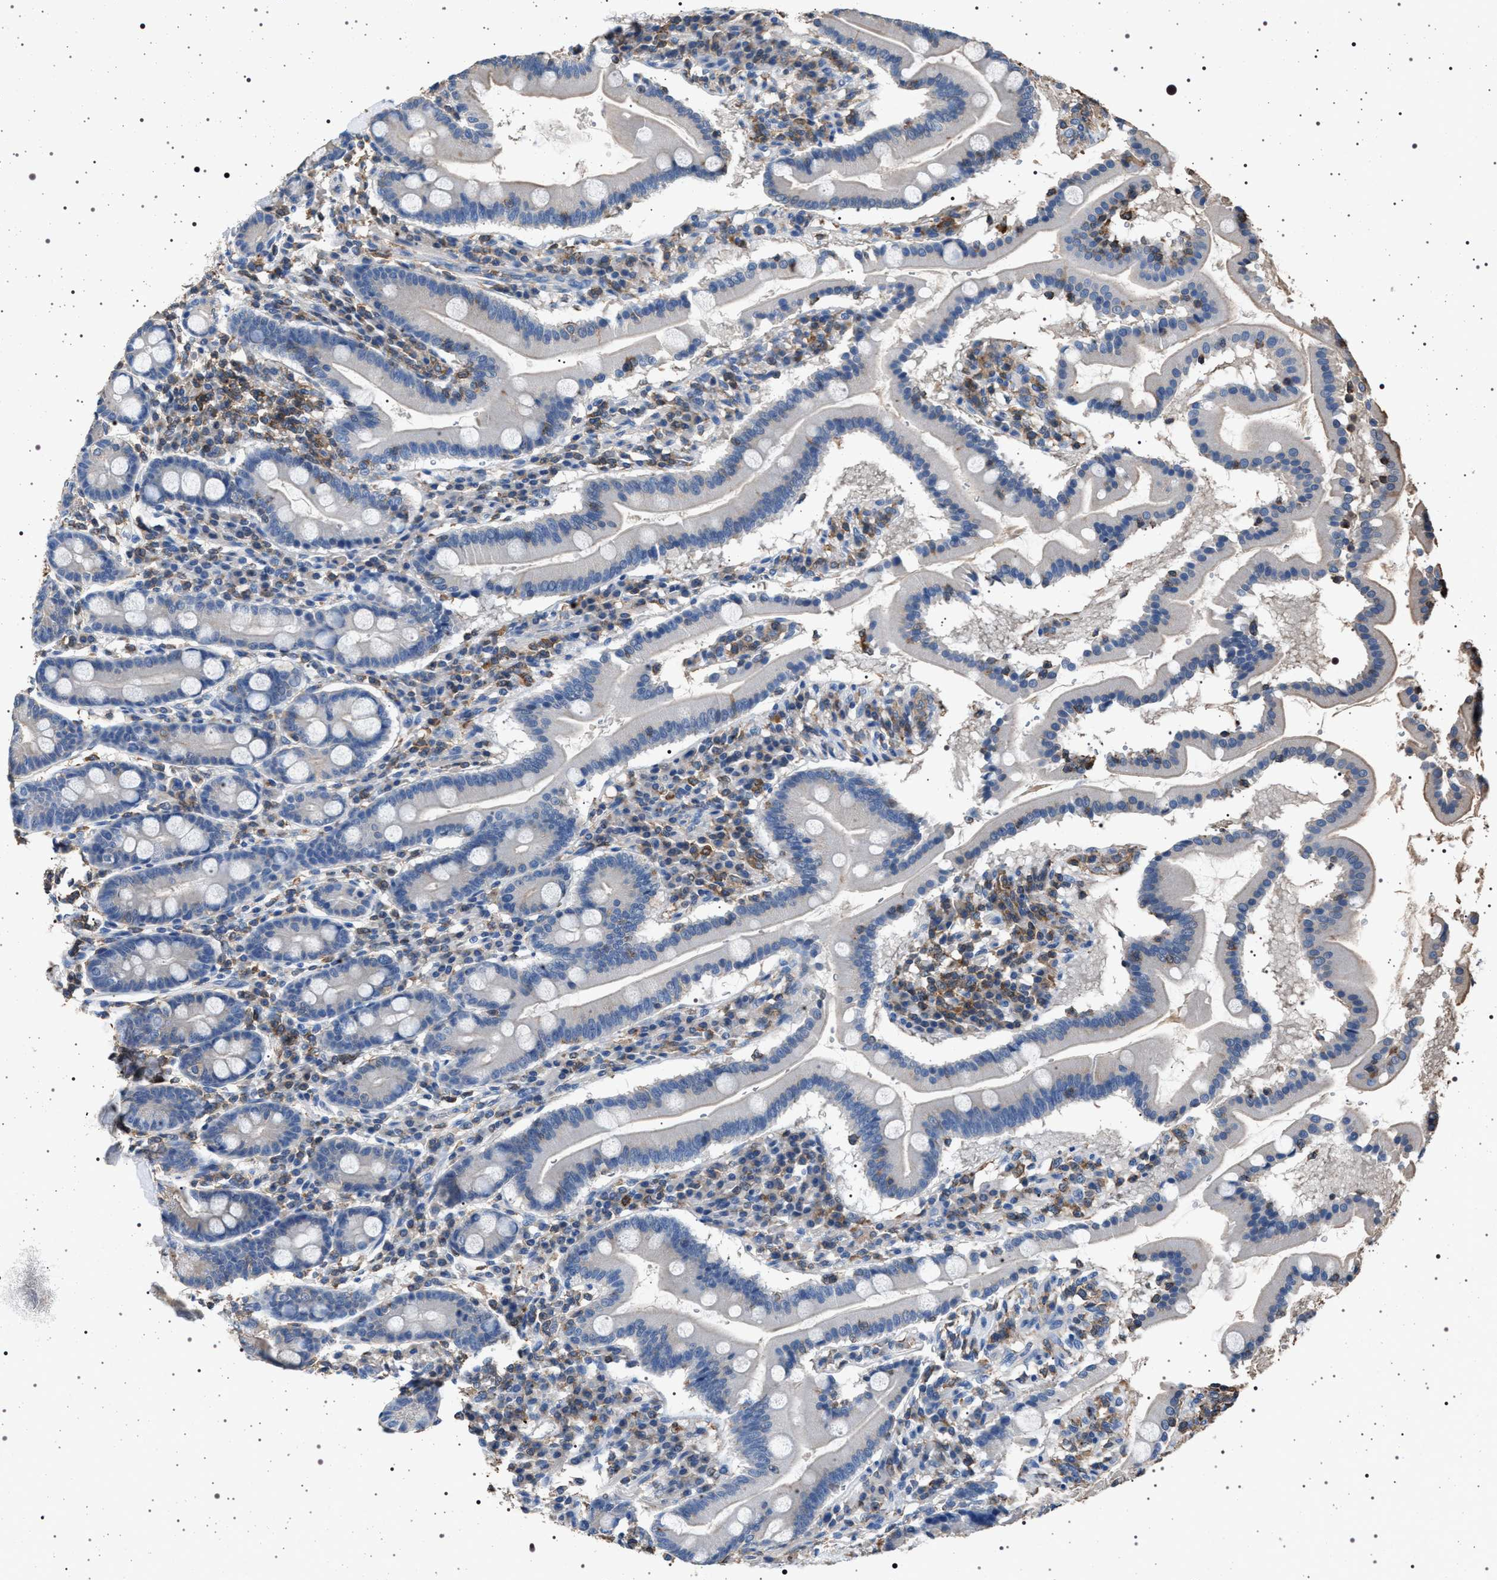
{"staining": {"intensity": "negative", "quantity": "none", "location": "none"}, "tissue": "duodenum", "cell_type": "Glandular cells", "image_type": "normal", "snomed": [{"axis": "morphology", "description": "Normal tissue, NOS"}, {"axis": "topography", "description": "Duodenum"}], "caption": "Glandular cells show no significant expression in benign duodenum. (DAB (3,3'-diaminobenzidine) IHC visualized using brightfield microscopy, high magnification).", "gene": "SMAP2", "patient": {"sex": "male", "age": 50}}